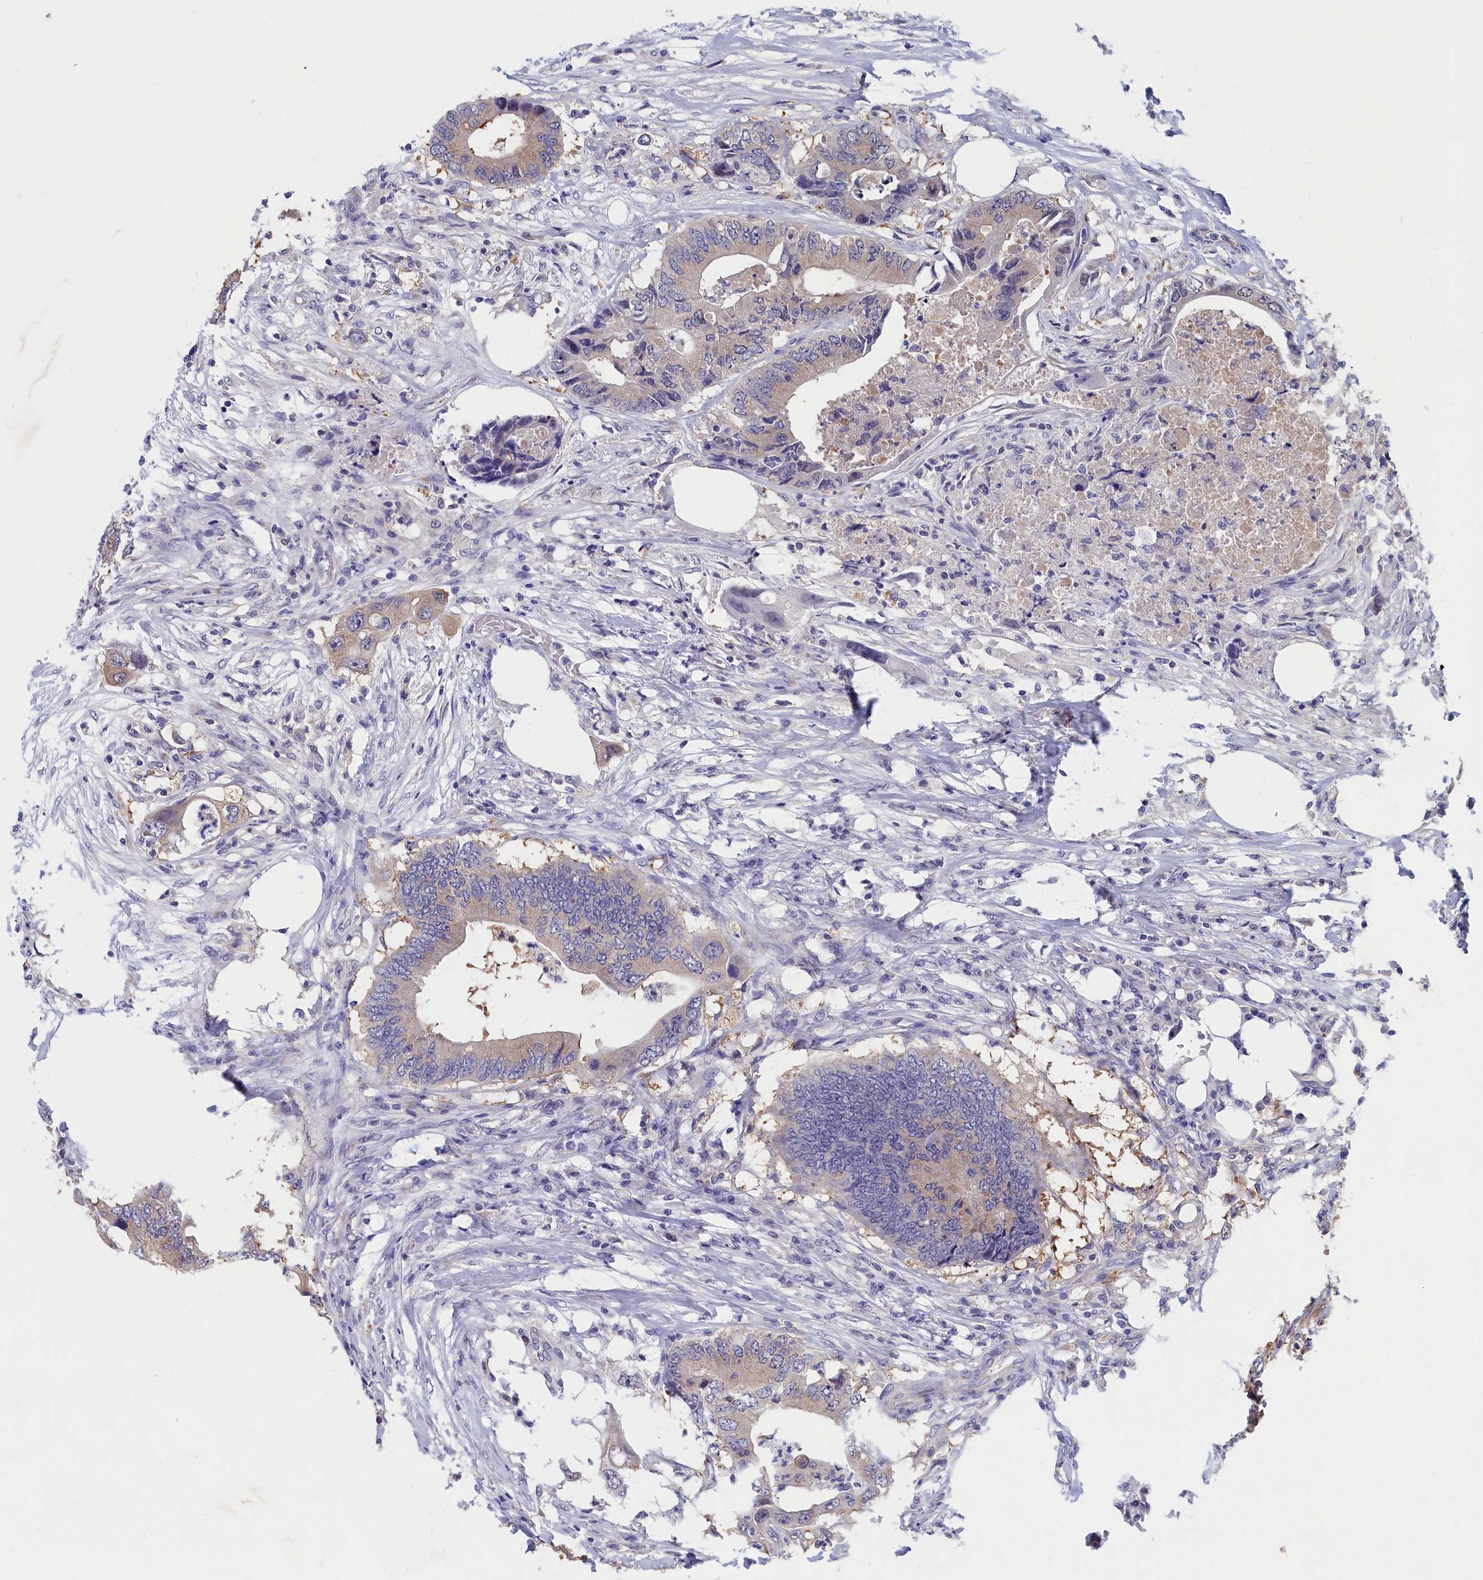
{"staining": {"intensity": "moderate", "quantity": "<25%", "location": "cytoplasmic/membranous"}, "tissue": "colorectal cancer", "cell_type": "Tumor cells", "image_type": "cancer", "snomed": [{"axis": "morphology", "description": "Adenocarcinoma, NOS"}, {"axis": "topography", "description": "Colon"}], "caption": "Protein staining exhibits moderate cytoplasmic/membranous positivity in approximately <25% of tumor cells in adenocarcinoma (colorectal).", "gene": "ABCC8", "patient": {"sex": "male", "age": 71}}